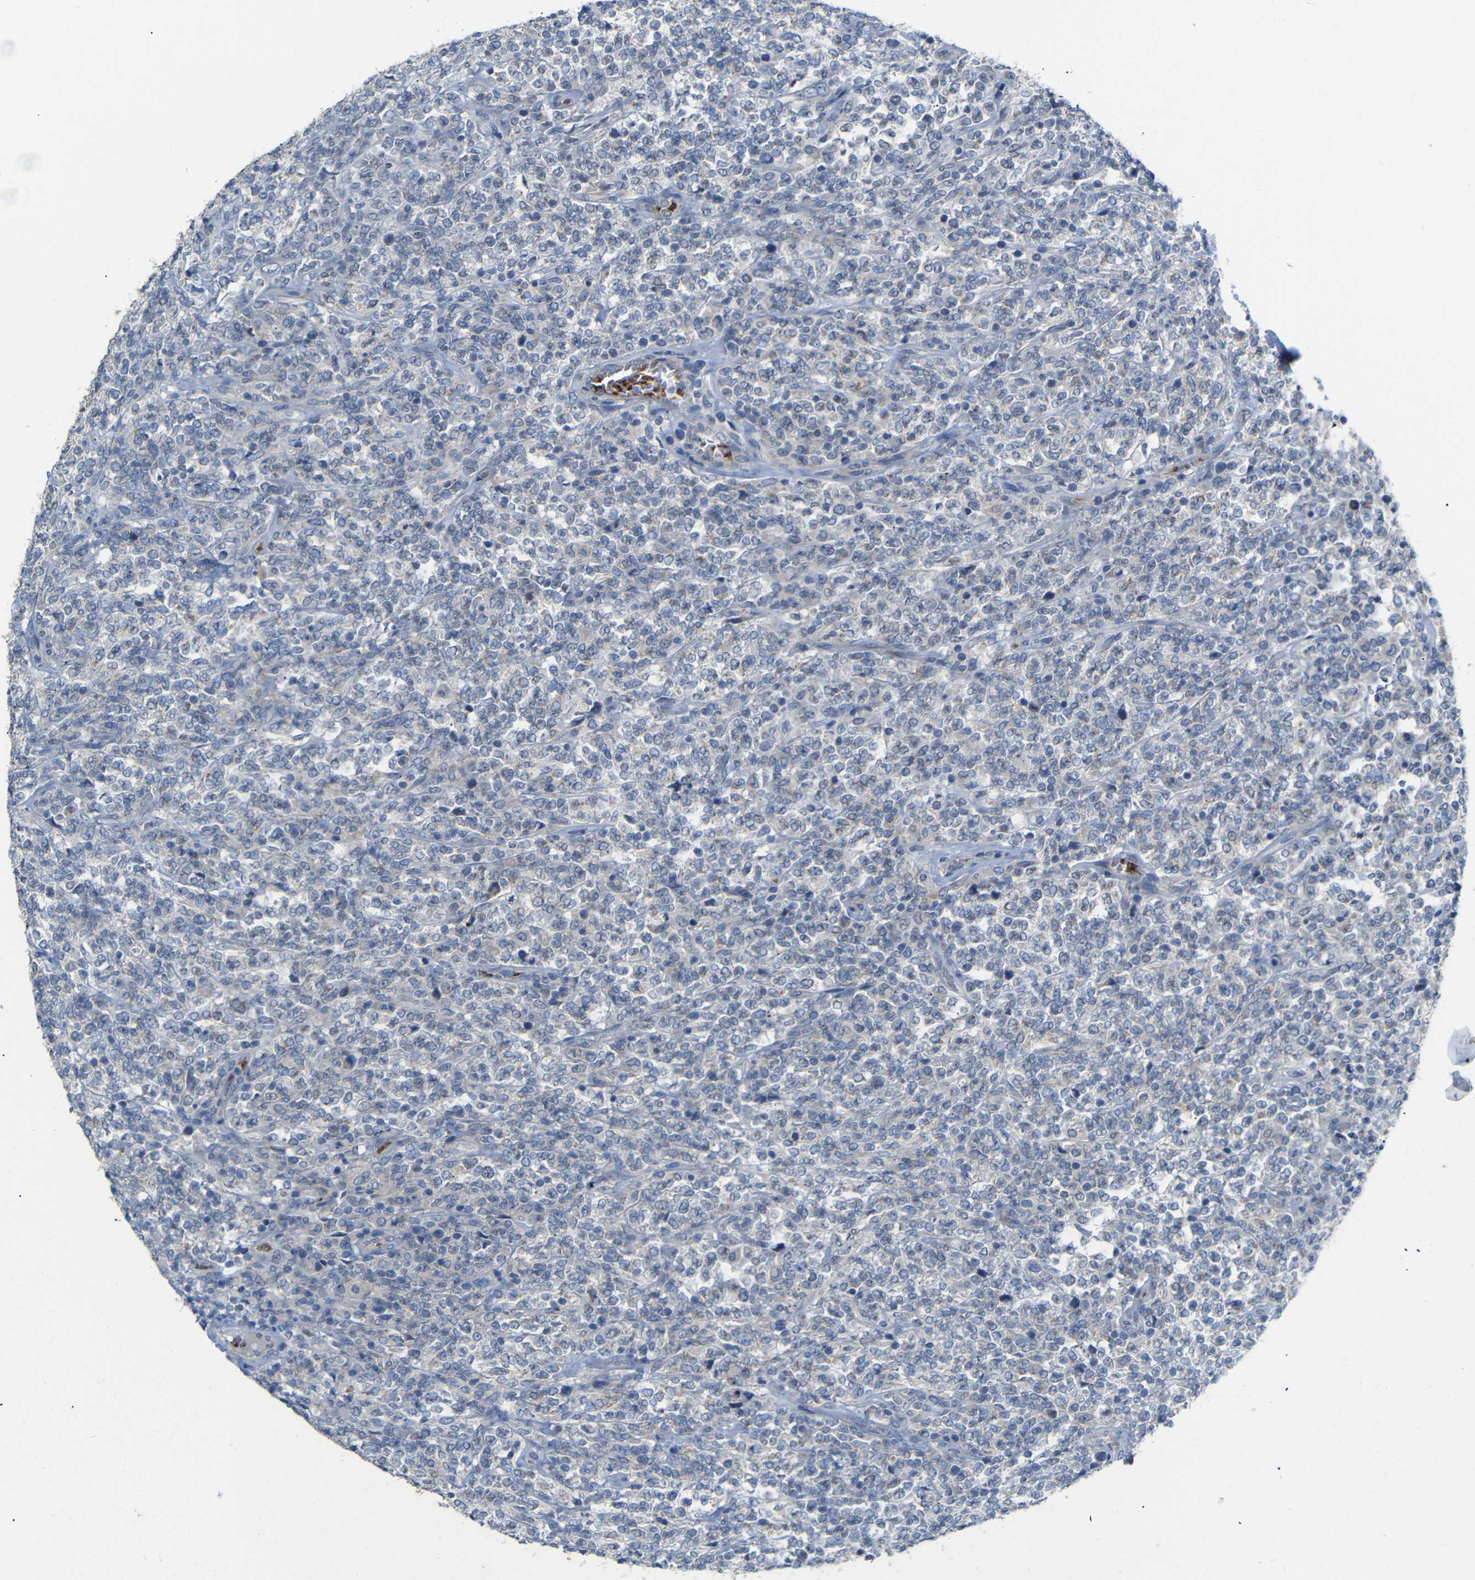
{"staining": {"intensity": "negative", "quantity": "none", "location": "none"}, "tissue": "lymphoma", "cell_type": "Tumor cells", "image_type": "cancer", "snomed": [{"axis": "morphology", "description": "Malignant lymphoma, non-Hodgkin's type, High grade"}, {"axis": "topography", "description": "Soft tissue"}], "caption": "This is an IHC image of lymphoma. There is no staining in tumor cells.", "gene": "TBC1D32", "patient": {"sex": "male", "age": 18}}